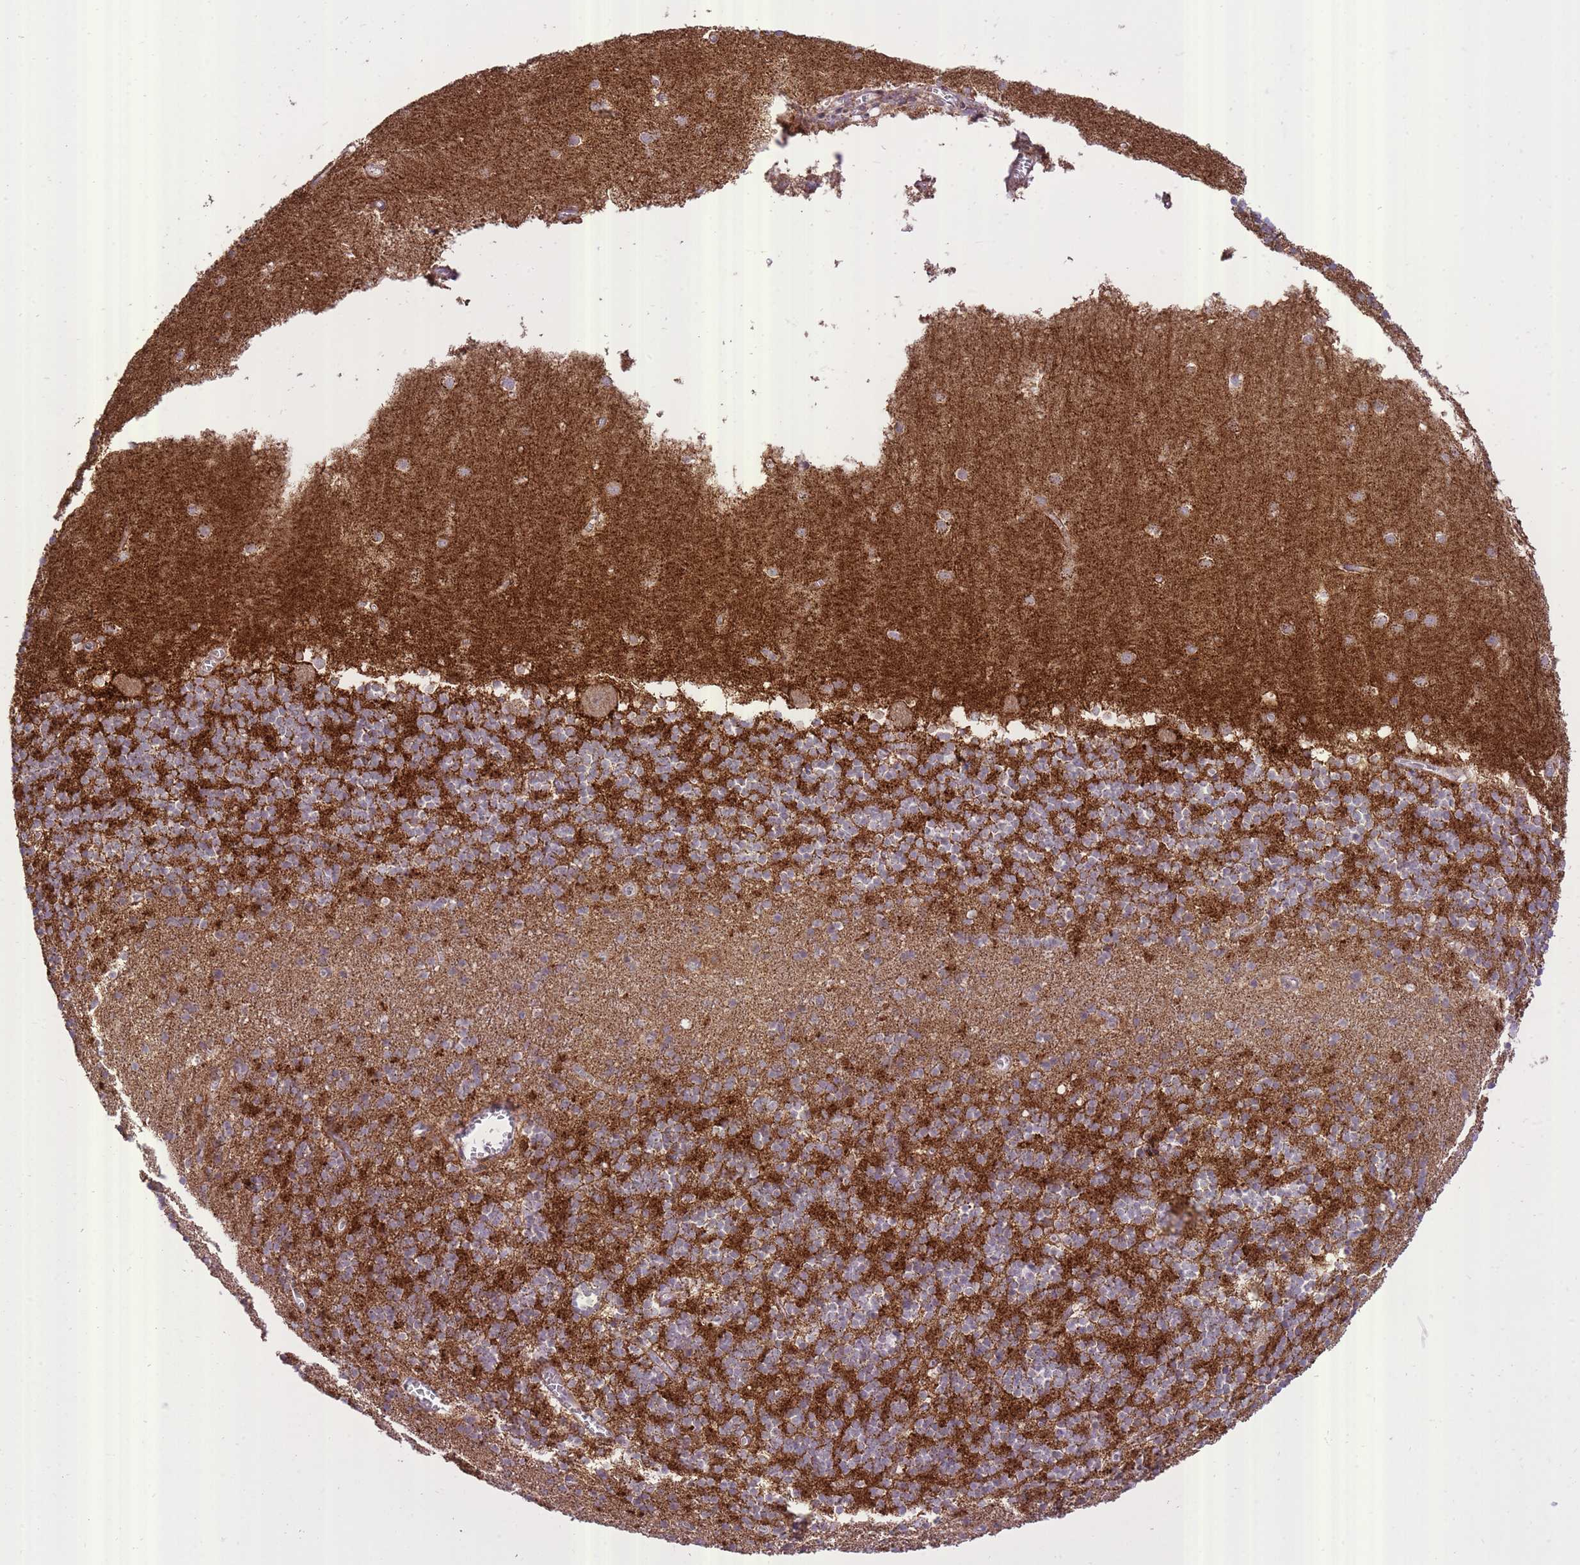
{"staining": {"intensity": "strong", "quantity": "25%-75%", "location": "cytoplasmic/membranous"}, "tissue": "cerebellum", "cell_type": "Cells in granular layer", "image_type": "normal", "snomed": [{"axis": "morphology", "description": "Normal tissue, NOS"}, {"axis": "topography", "description": "Cerebellum"}], "caption": "Immunohistochemistry histopathology image of normal human cerebellum stained for a protein (brown), which reveals high levels of strong cytoplasmic/membranous positivity in about 25%-75% of cells in granular layer.", "gene": "SLC4A4", "patient": {"sex": "male", "age": 54}}